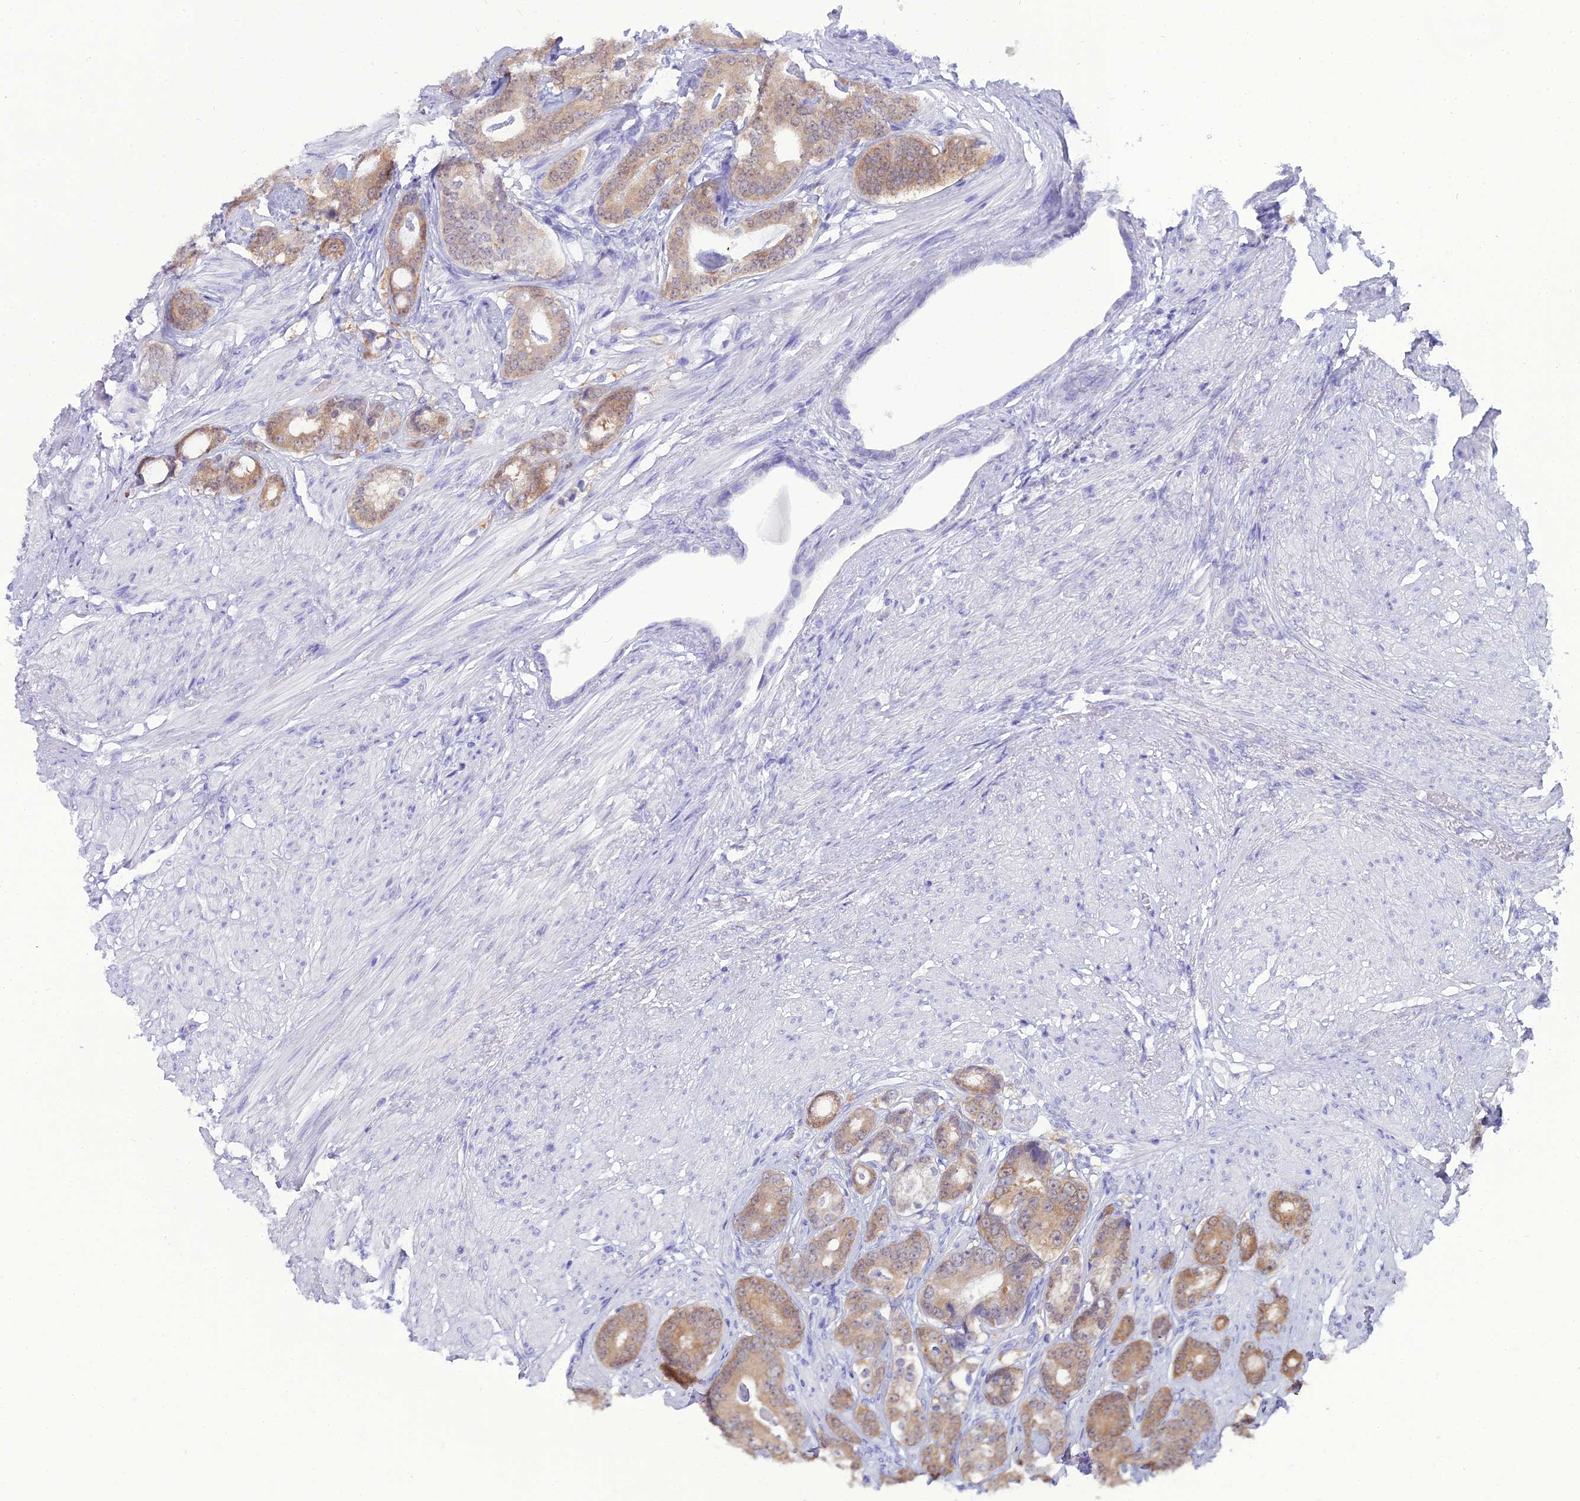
{"staining": {"intensity": "moderate", "quantity": "25%-75%", "location": "cytoplasmic/membranous"}, "tissue": "prostate cancer", "cell_type": "Tumor cells", "image_type": "cancer", "snomed": [{"axis": "morphology", "description": "Adenocarcinoma, Low grade"}, {"axis": "topography", "description": "Prostate"}], "caption": "Immunohistochemistry (IHC) staining of prostate cancer, which displays medium levels of moderate cytoplasmic/membranous positivity in approximately 25%-75% of tumor cells indicating moderate cytoplasmic/membranous protein expression. The staining was performed using DAB (brown) for protein detection and nuclei were counterstained in hematoxylin (blue).", "gene": "GNPNAT1", "patient": {"sex": "male", "age": 71}}